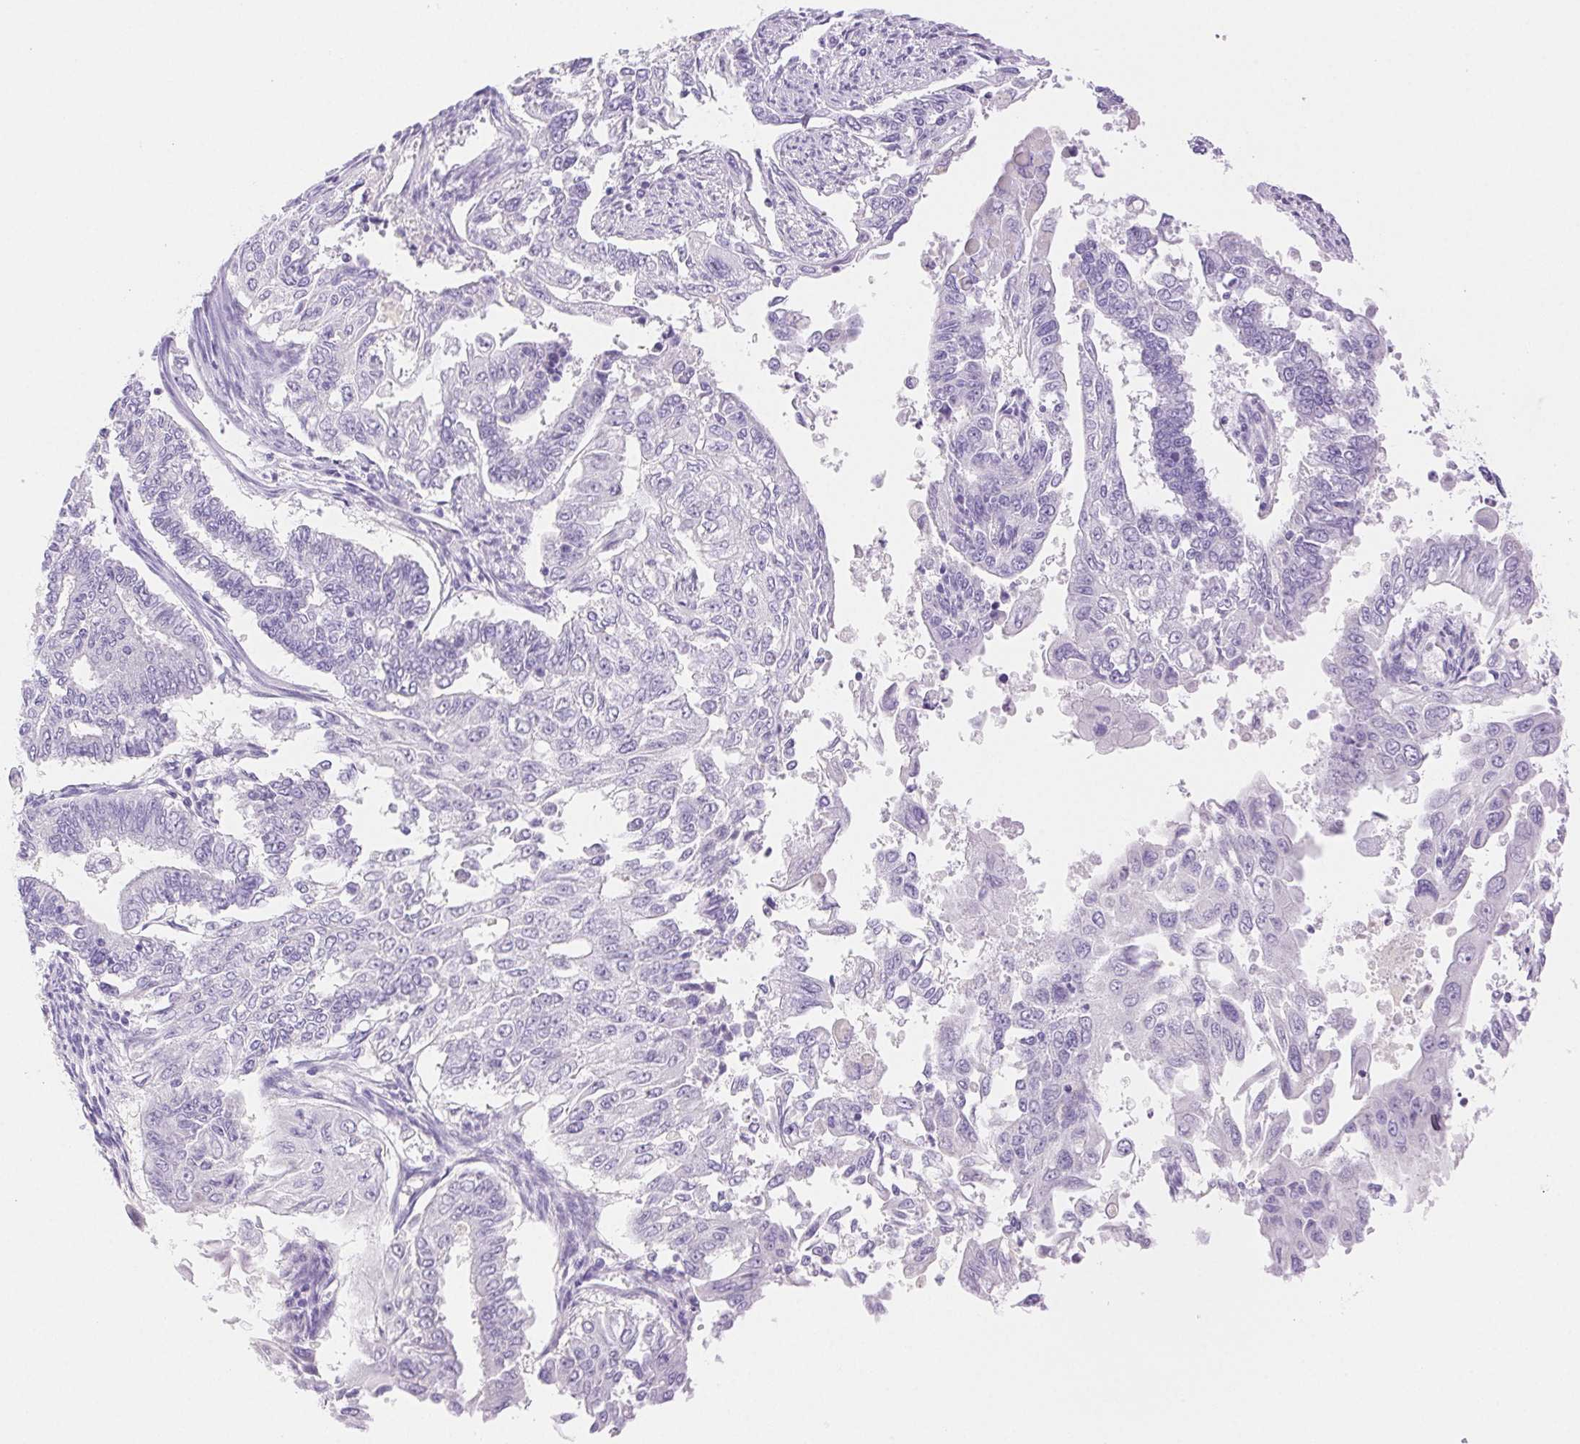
{"staining": {"intensity": "negative", "quantity": "none", "location": "none"}, "tissue": "endometrial cancer", "cell_type": "Tumor cells", "image_type": "cancer", "snomed": [{"axis": "morphology", "description": "Adenocarcinoma, NOS"}, {"axis": "topography", "description": "Uterus"}], "caption": "IHC of endometrial cancer exhibits no positivity in tumor cells.", "gene": "SPACA4", "patient": {"sex": "female", "age": 59}}